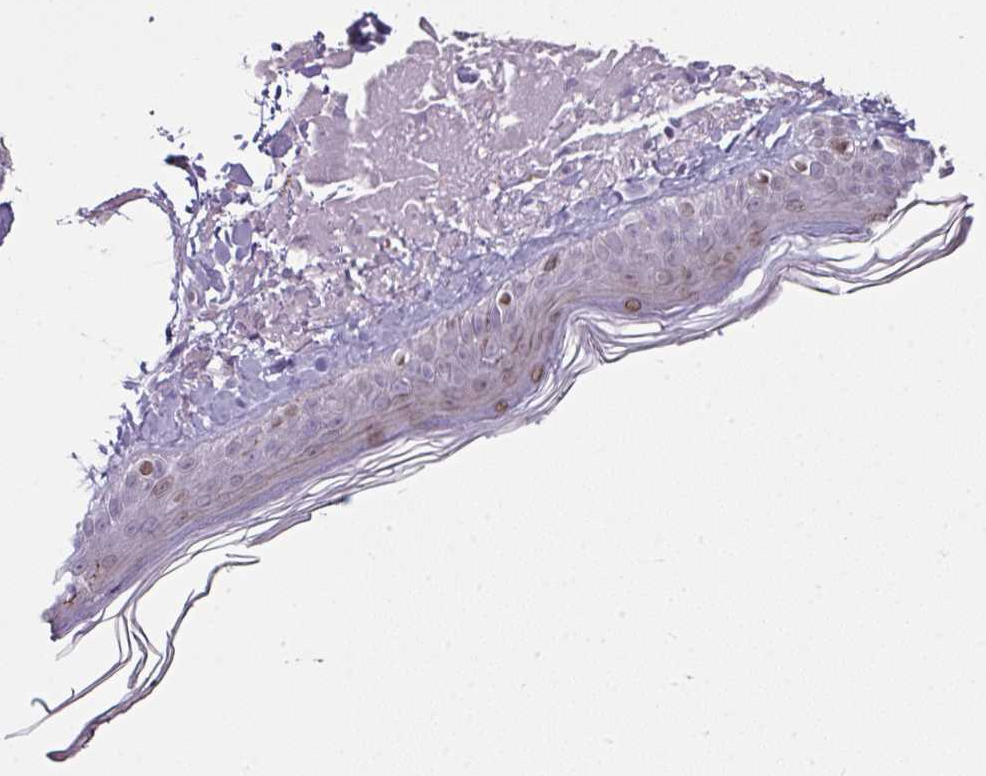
{"staining": {"intensity": "negative", "quantity": "none", "location": "none"}, "tissue": "skin", "cell_type": "Fibroblasts", "image_type": "normal", "snomed": [{"axis": "morphology", "description": "Normal tissue, NOS"}, {"axis": "morphology", "description": "Malignant melanoma, NOS"}, {"axis": "topography", "description": "Skin"}], "caption": "Immunohistochemical staining of unremarkable skin displays no significant expression in fibroblasts.", "gene": "SYT8", "patient": {"sex": "male", "age": 80}}